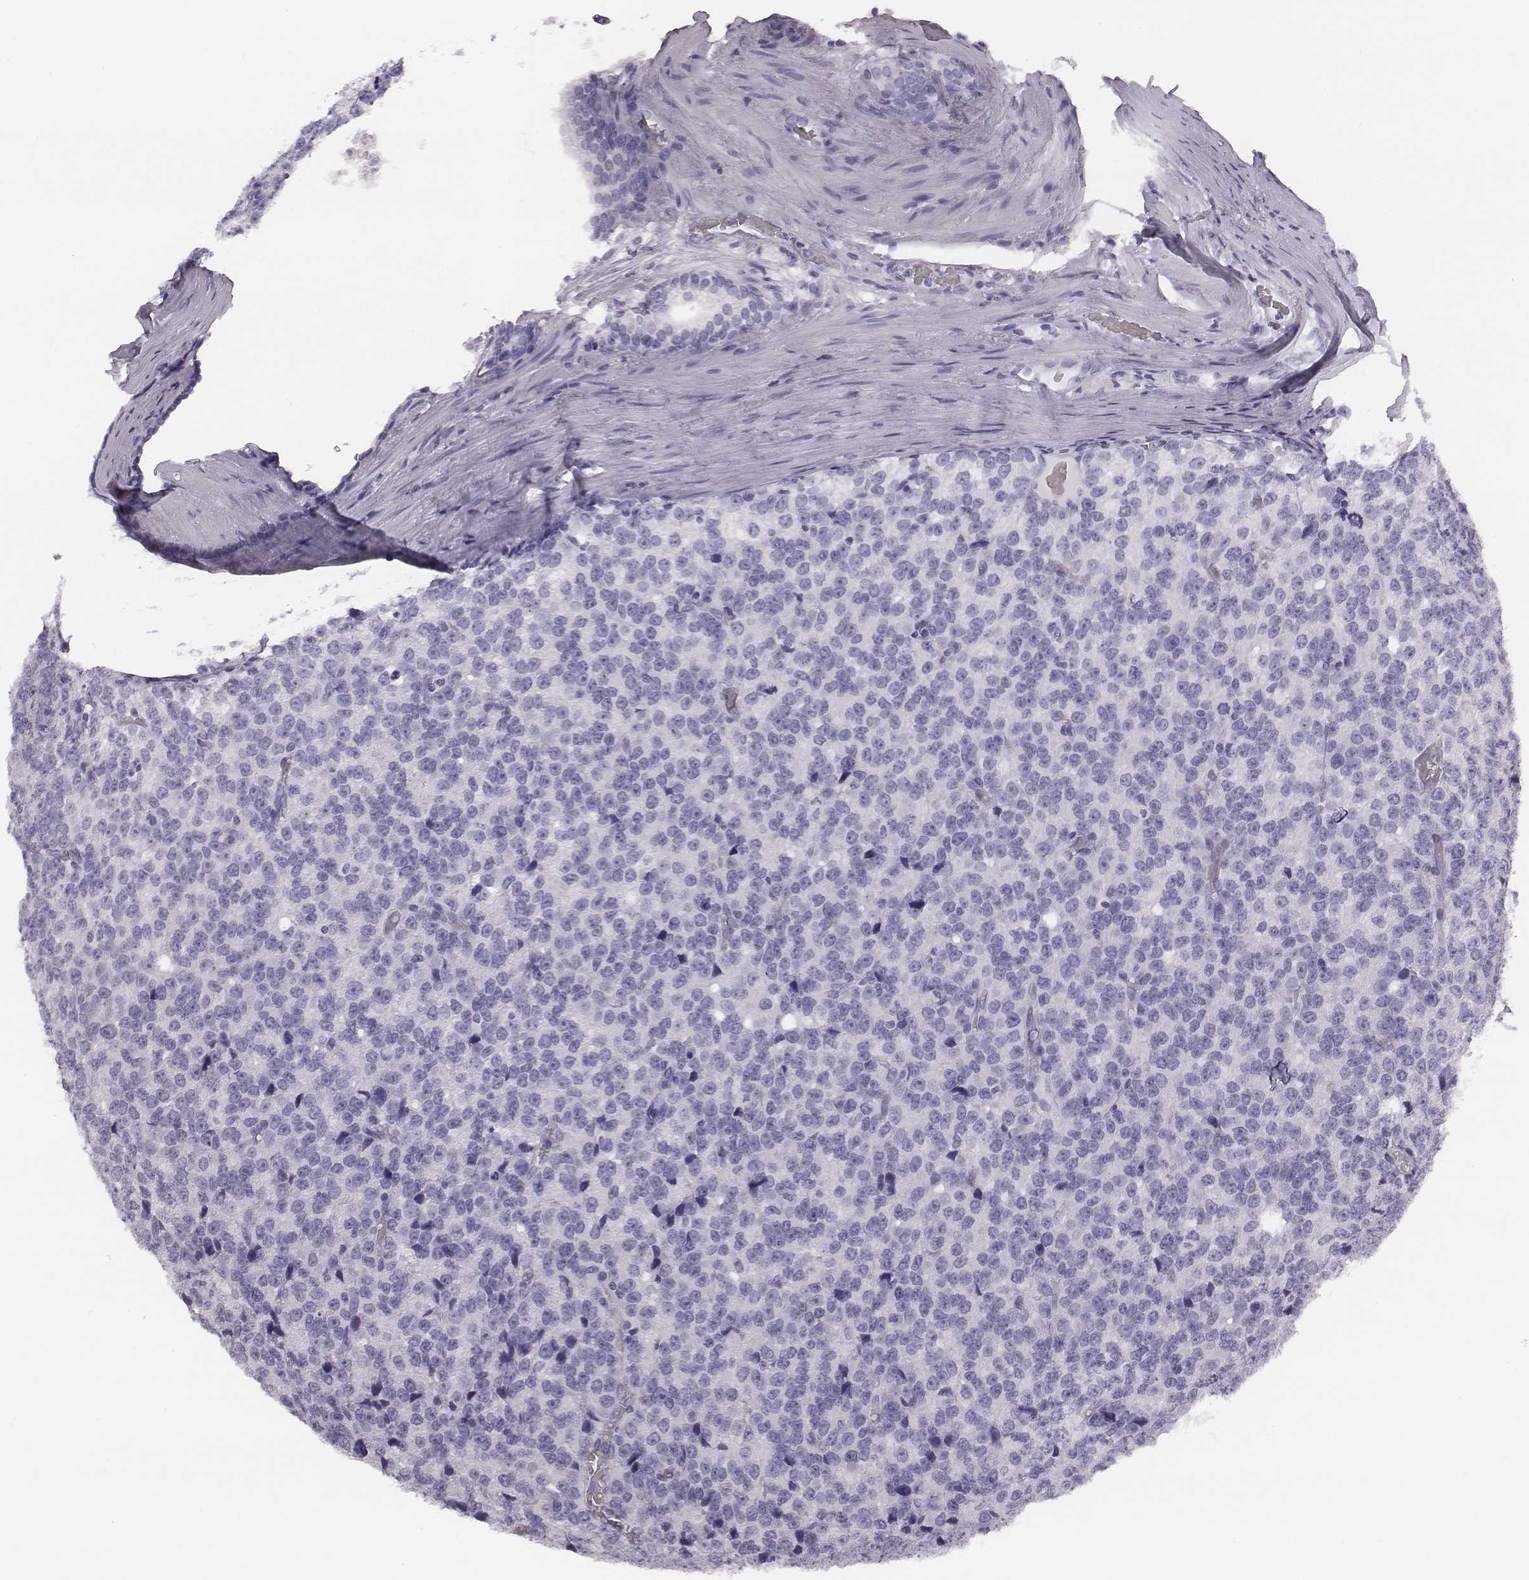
{"staining": {"intensity": "negative", "quantity": "none", "location": "none"}, "tissue": "prostate cancer", "cell_type": "Tumor cells", "image_type": "cancer", "snomed": [{"axis": "morphology", "description": "Adenocarcinoma, High grade"}, {"axis": "topography", "description": "Prostate and seminal vesicle, NOS"}], "caption": "Tumor cells are negative for brown protein staining in prostate cancer.", "gene": "HBZ", "patient": {"sex": "male", "age": 62}}